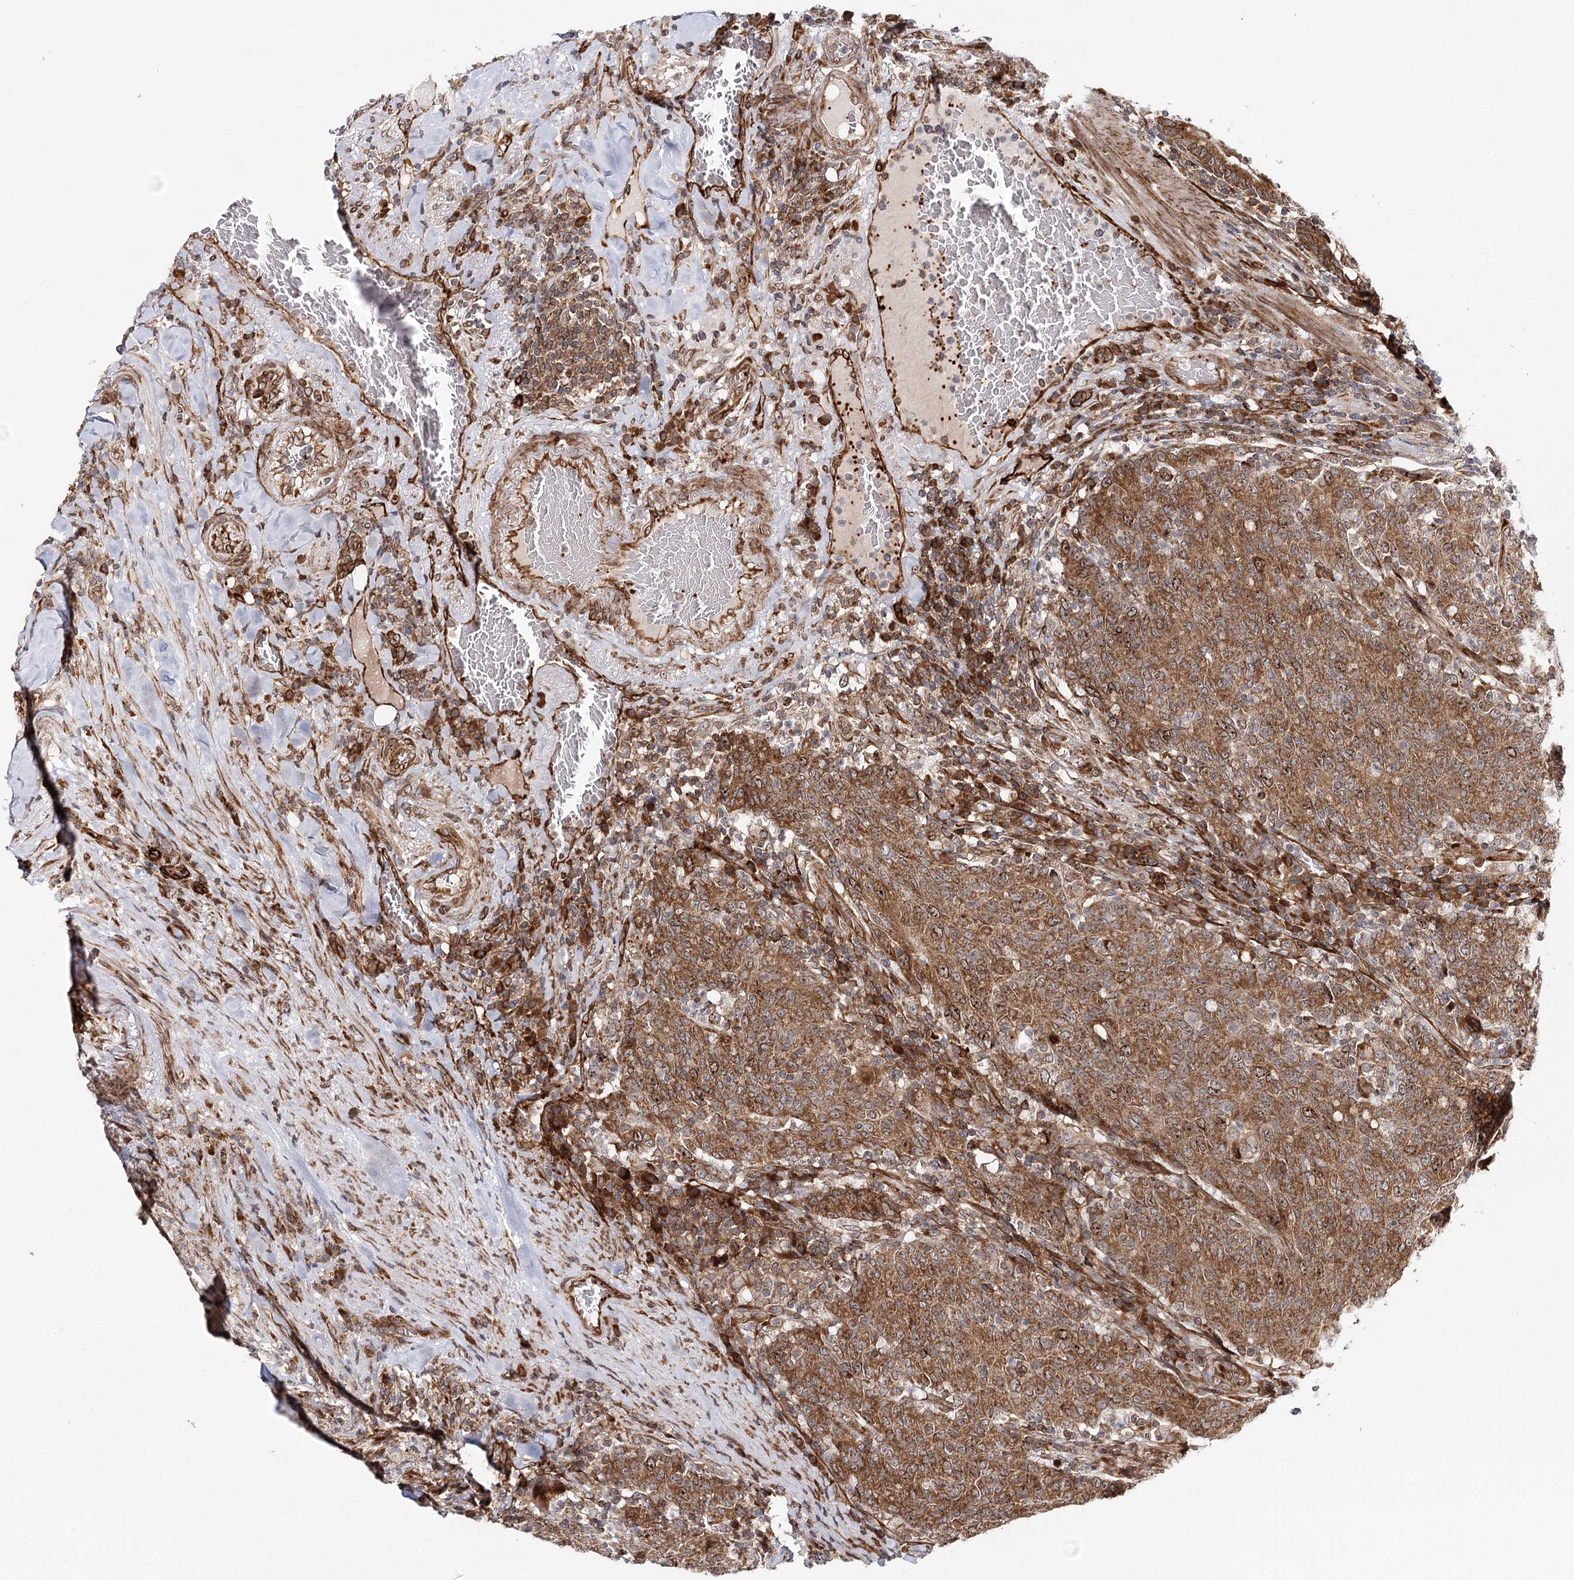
{"staining": {"intensity": "moderate", "quantity": ">75%", "location": "cytoplasmic/membranous,nuclear"}, "tissue": "colorectal cancer", "cell_type": "Tumor cells", "image_type": "cancer", "snomed": [{"axis": "morphology", "description": "Normal tissue, NOS"}, {"axis": "morphology", "description": "Adenocarcinoma, NOS"}, {"axis": "topography", "description": "Colon"}], "caption": "Colorectal cancer (adenocarcinoma) stained with immunohistochemistry displays moderate cytoplasmic/membranous and nuclear staining in approximately >75% of tumor cells.", "gene": "MKNK1", "patient": {"sex": "female", "age": 75}}